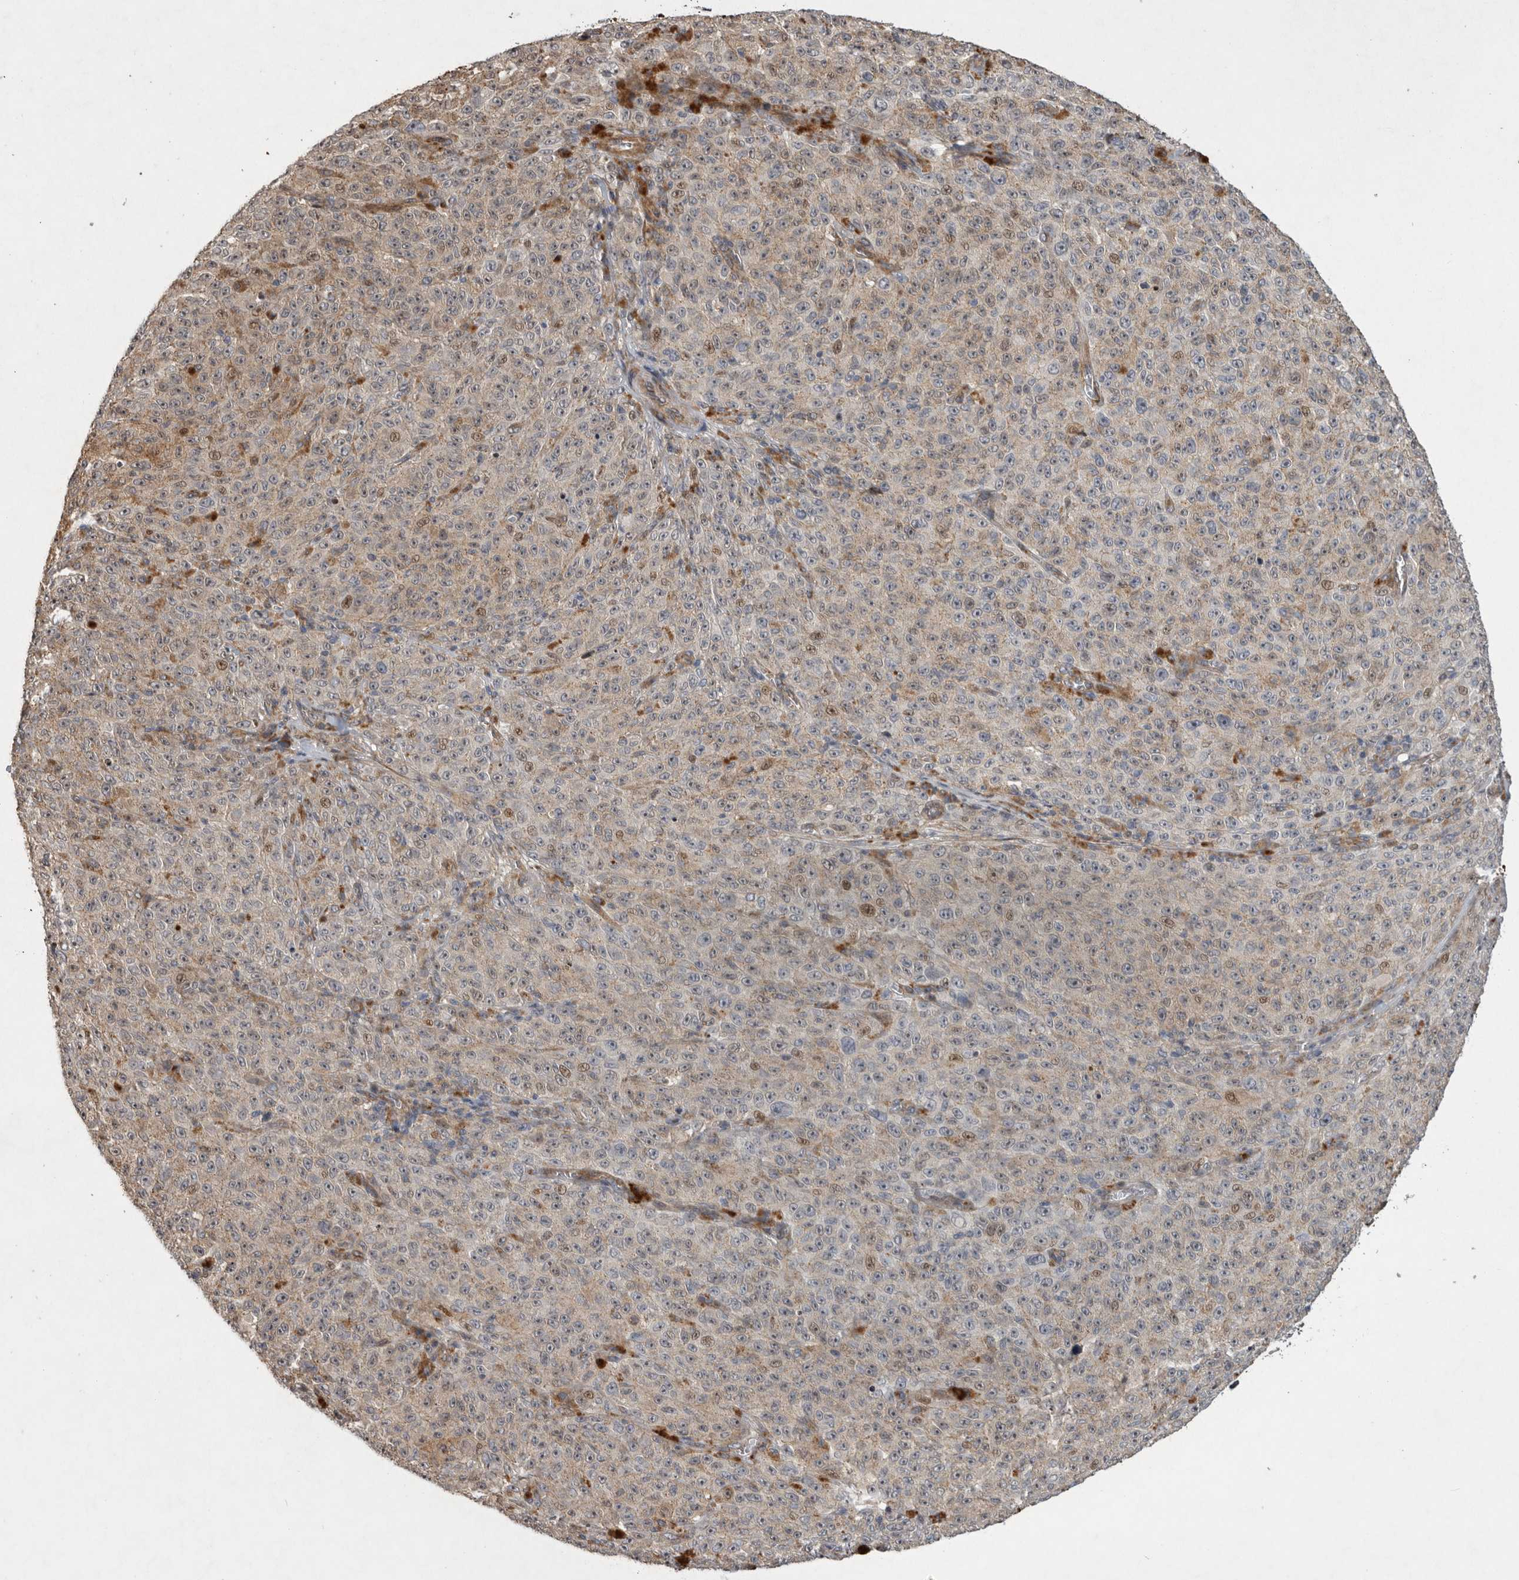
{"staining": {"intensity": "negative", "quantity": "none", "location": "none"}, "tissue": "melanoma", "cell_type": "Tumor cells", "image_type": "cancer", "snomed": [{"axis": "morphology", "description": "Malignant melanoma, NOS"}, {"axis": "topography", "description": "Skin"}], "caption": "Immunohistochemistry (IHC) histopathology image of melanoma stained for a protein (brown), which demonstrates no positivity in tumor cells.", "gene": "MPDZ", "patient": {"sex": "female", "age": 82}}